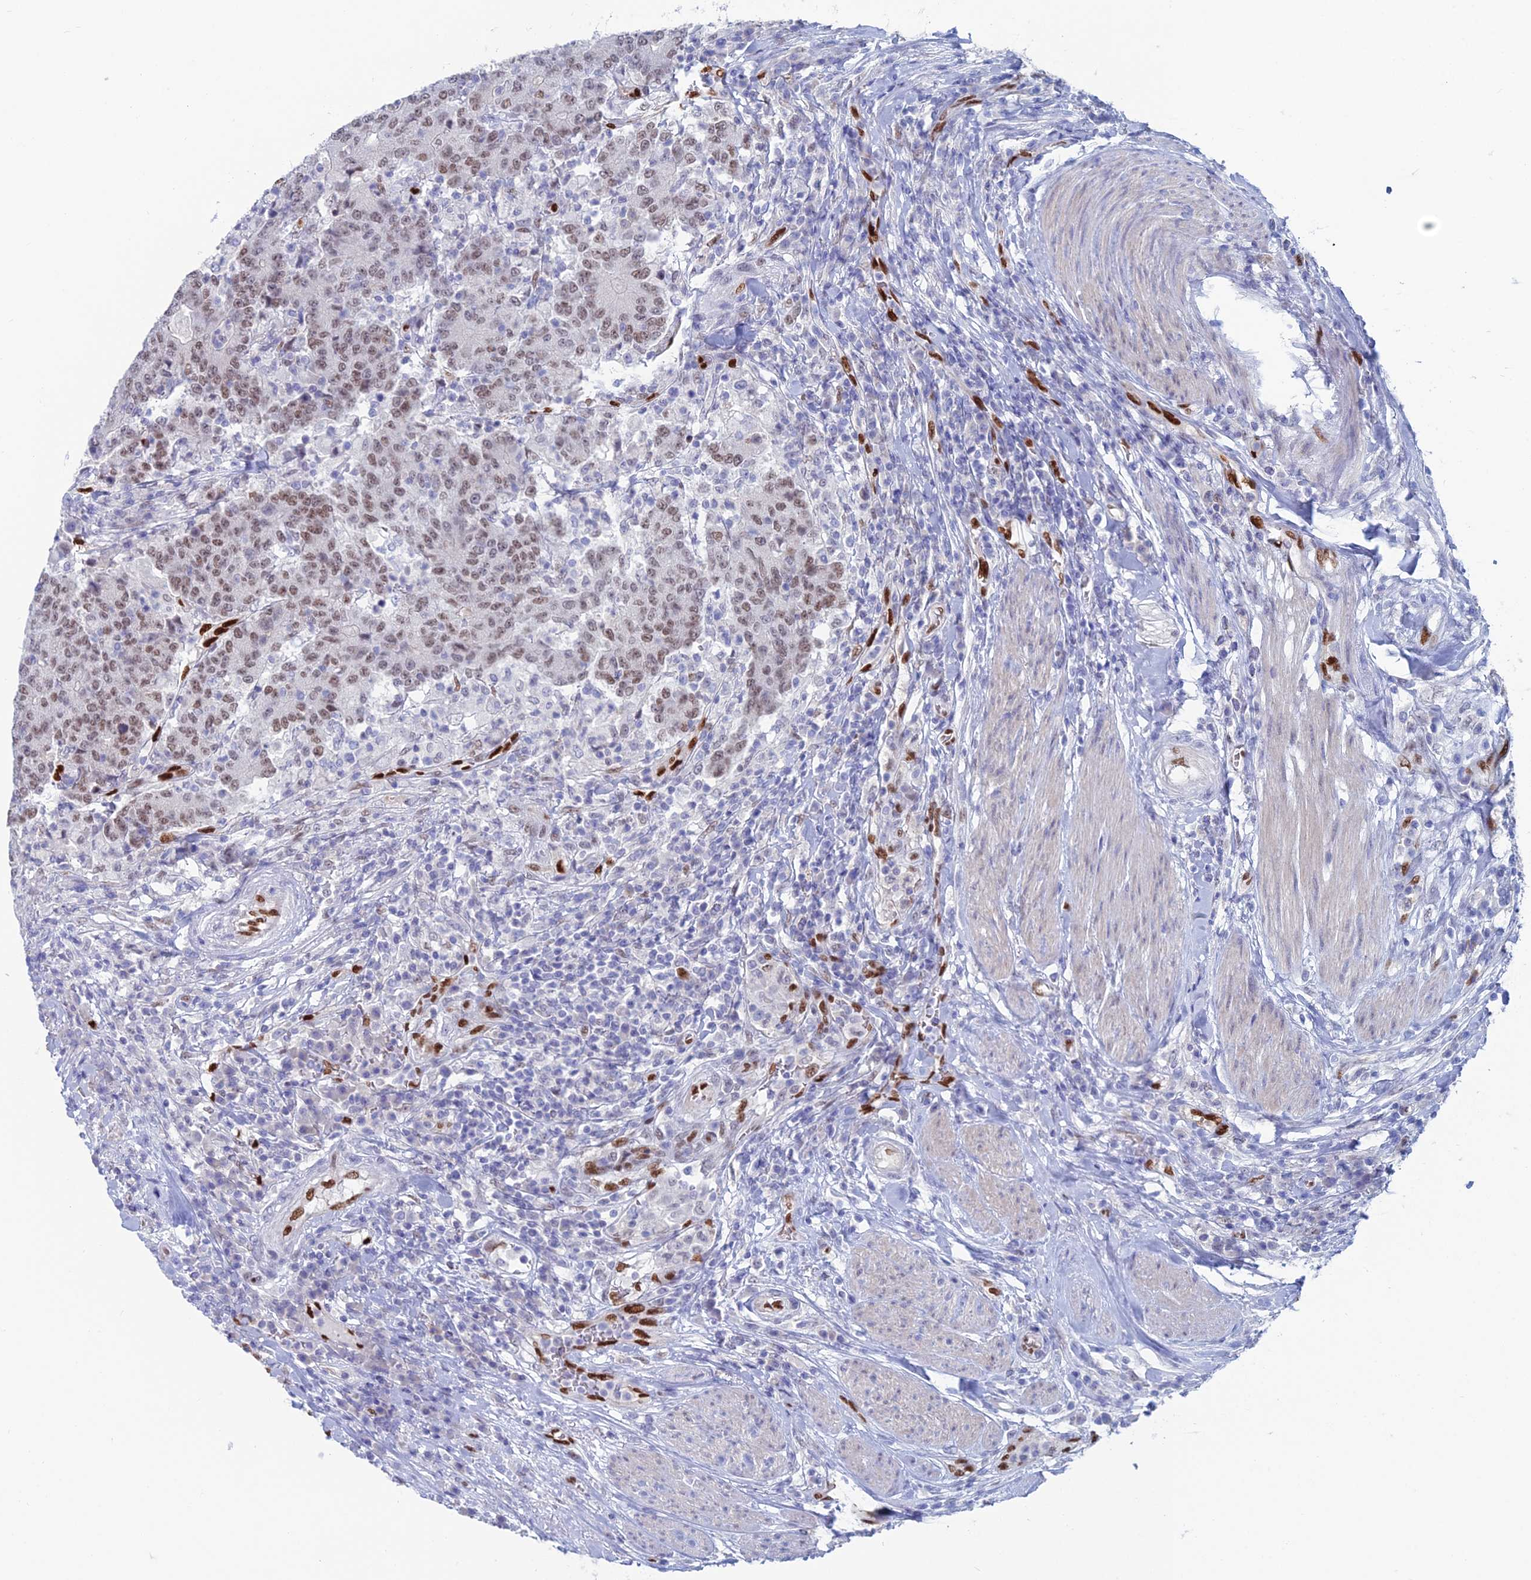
{"staining": {"intensity": "moderate", "quantity": ">75%", "location": "nuclear"}, "tissue": "colorectal cancer", "cell_type": "Tumor cells", "image_type": "cancer", "snomed": [{"axis": "morphology", "description": "Adenocarcinoma, NOS"}, {"axis": "topography", "description": "Colon"}], "caption": "Human colorectal adenocarcinoma stained with a protein marker reveals moderate staining in tumor cells.", "gene": "NOL4L", "patient": {"sex": "female", "age": 75}}